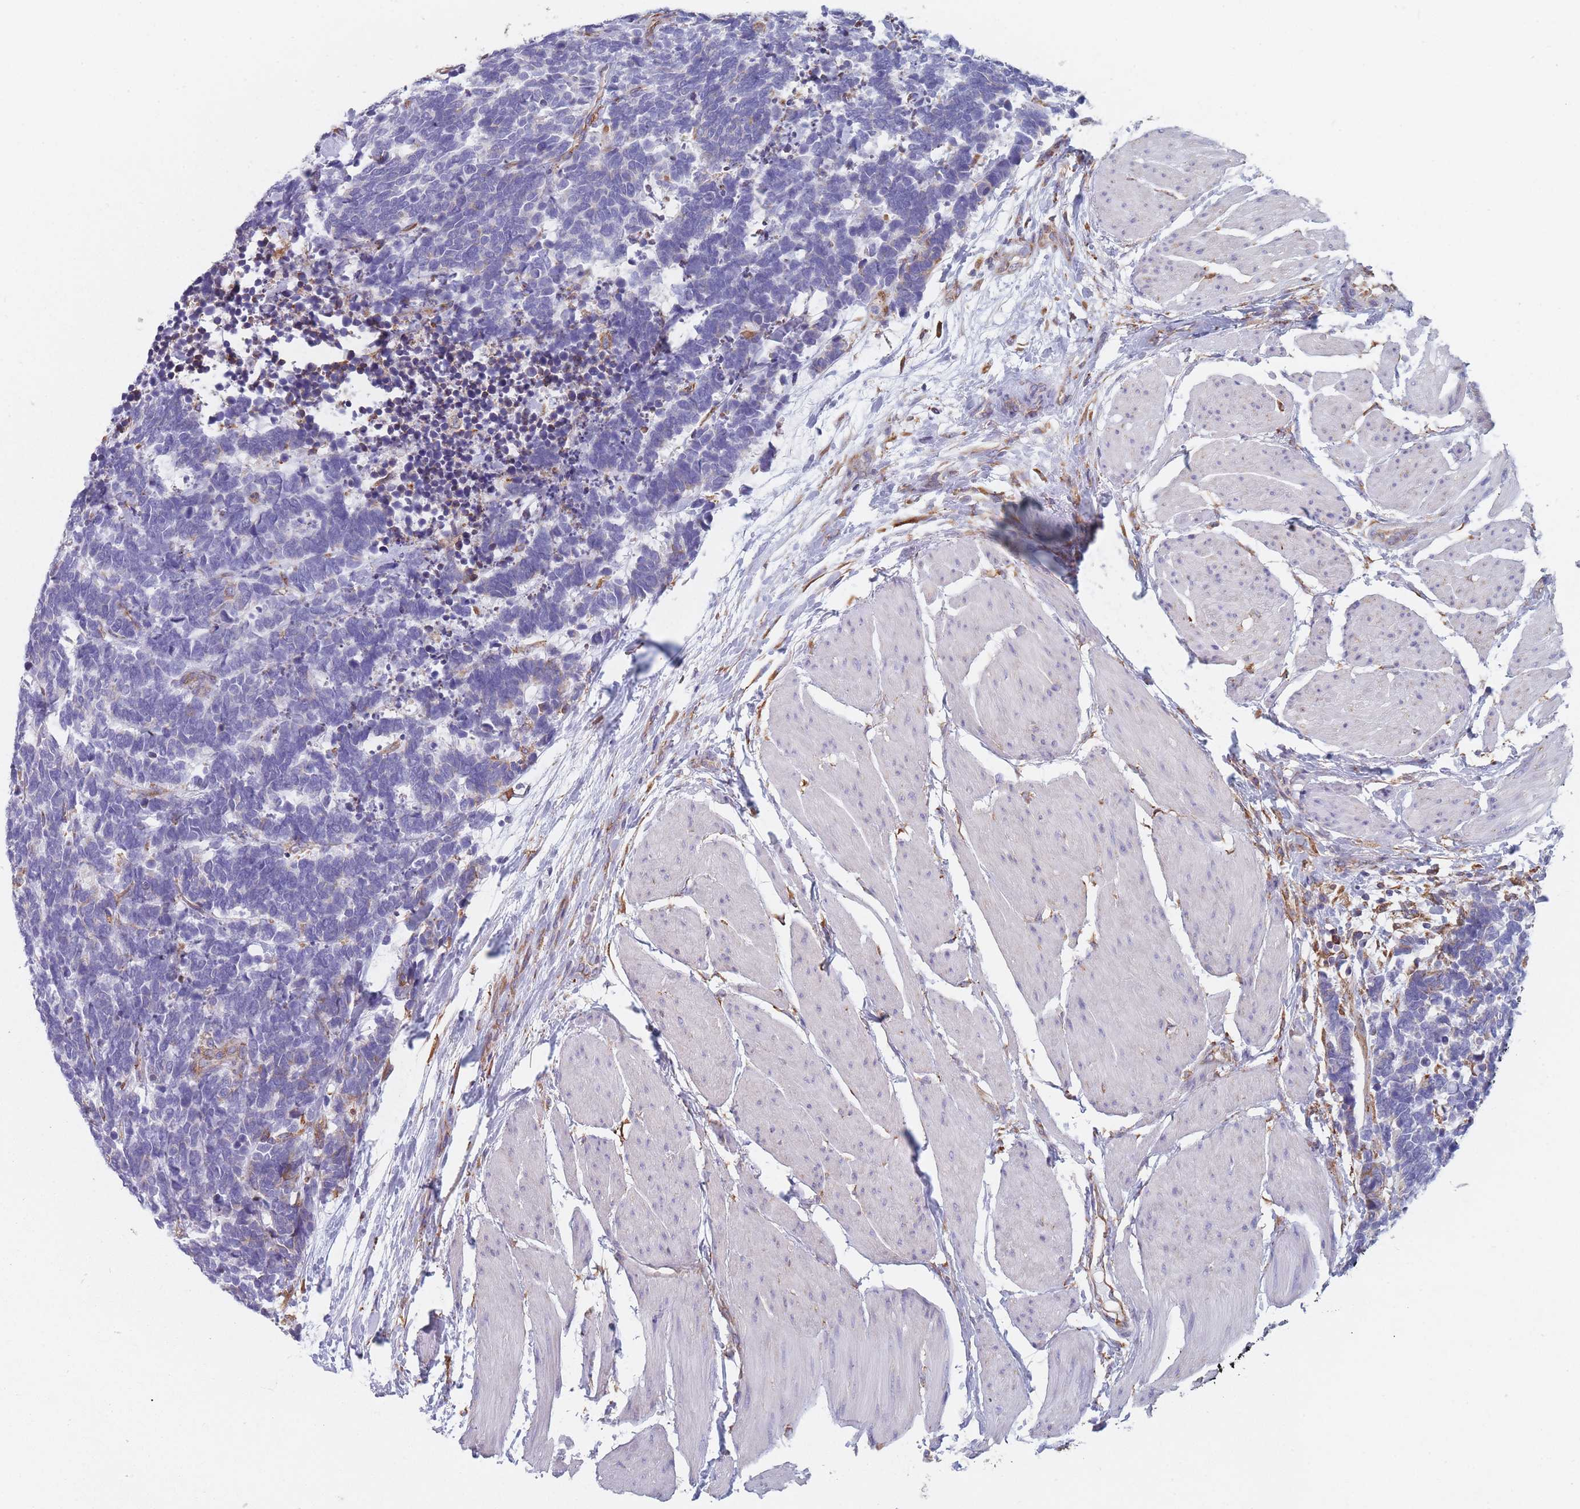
{"staining": {"intensity": "negative", "quantity": "none", "location": "none"}, "tissue": "carcinoid", "cell_type": "Tumor cells", "image_type": "cancer", "snomed": [{"axis": "morphology", "description": "Carcinoma, NOS"}, {"axis": "morphology", "description": "Carcinoid, malignant, NOS"}, {"axis": "topography", "description": "Urinary bladder"}], "caption": "Carcinoid stained for a protein using immunohistochemistry (IHC) exhibits no expression tumor cells.", "gene": "OR7C2", "patient": {"sex": "male", "age": 57}}